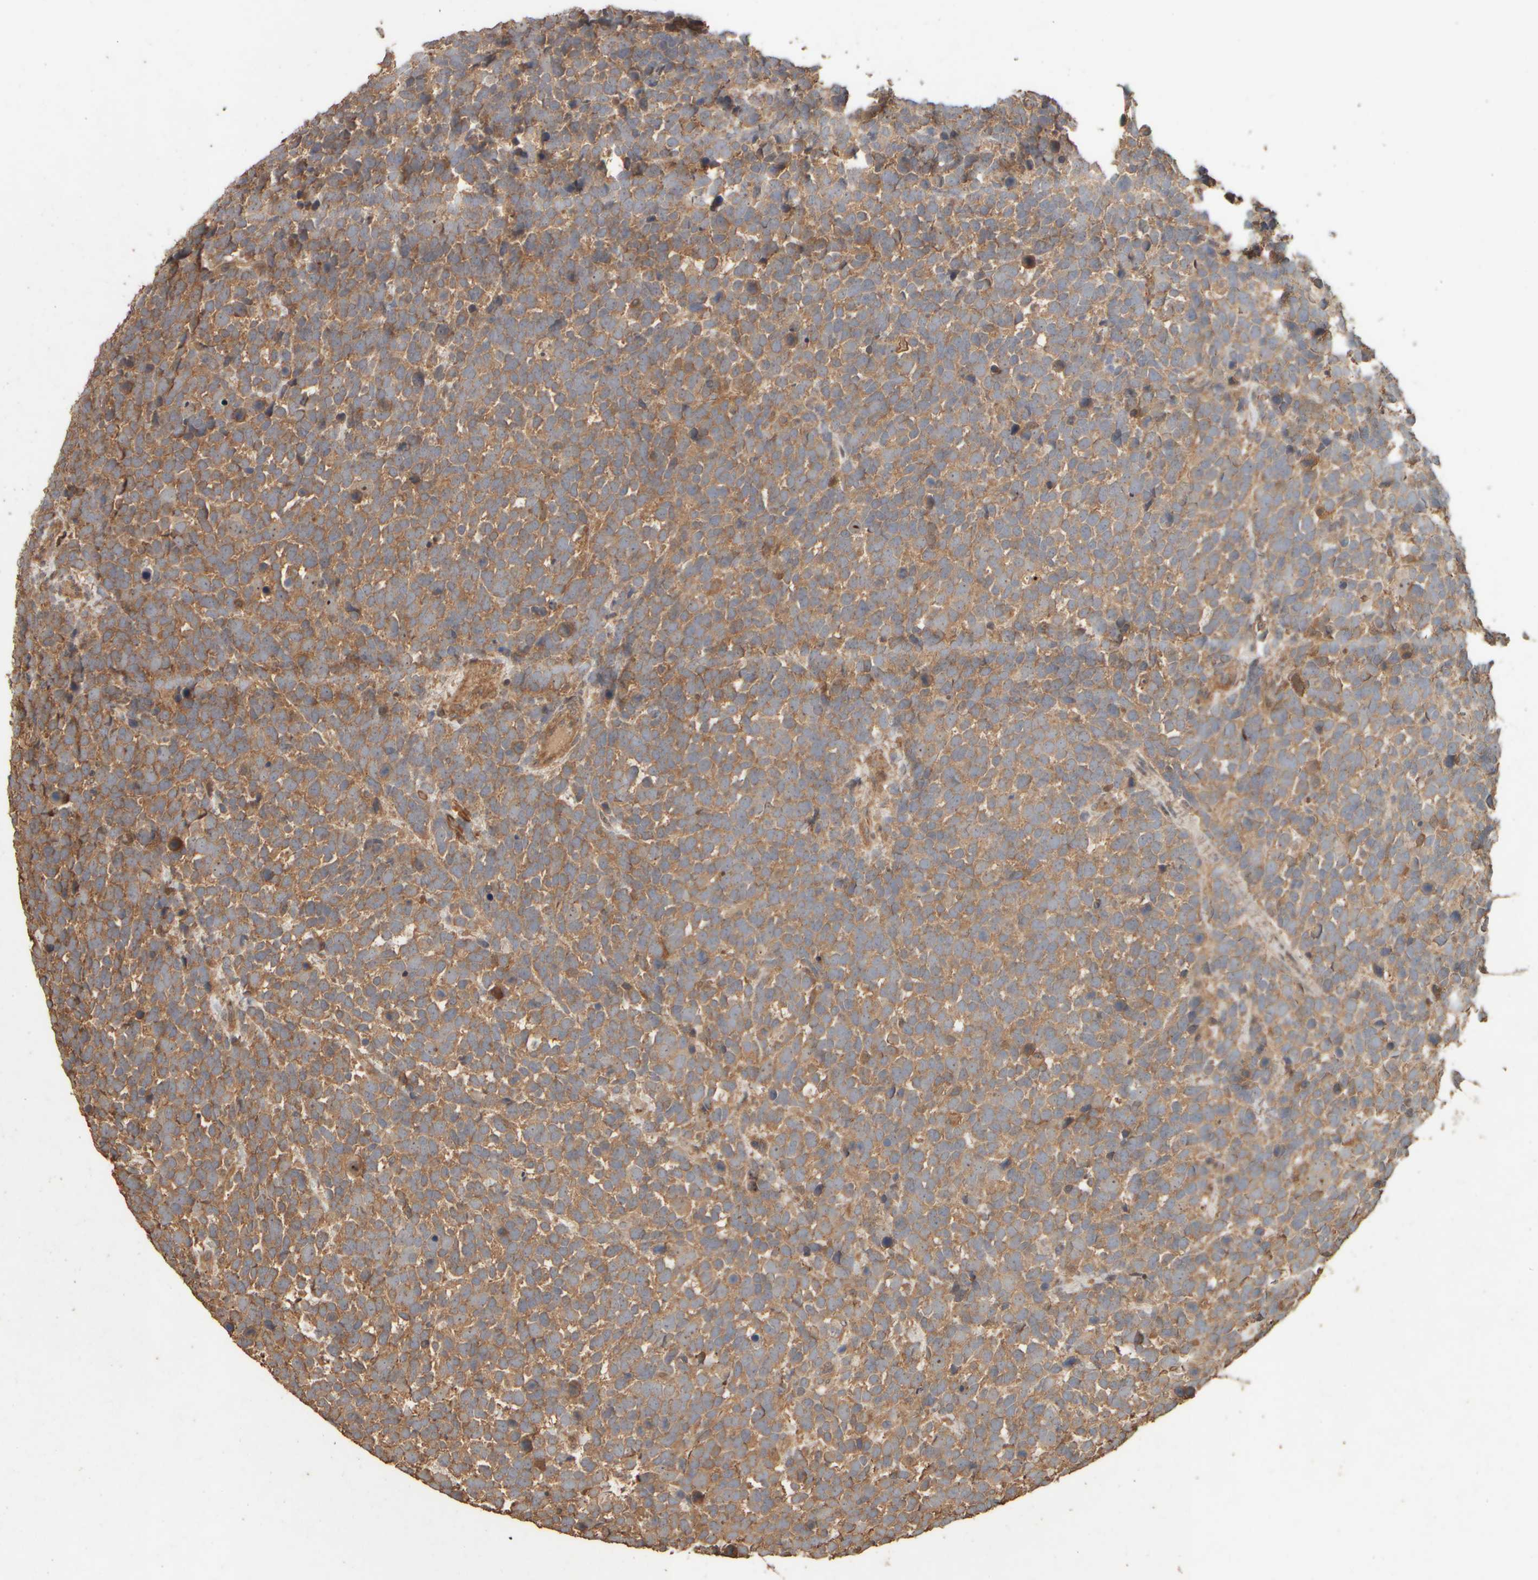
{"staining": {"intensity": "moderate", "quantity": ">75%", "location": "cytoplasmic/membranous"}, "tissue": "urothelial cancer", "cell_type": "Tumor cells", "image_type": "cancer", "snomed": [{"axis": "morphology", "description": "Urothelial carcinoma, High grade"}, {"axis": "topography", "description": "Urinary bladder"}], "caption": "A medium amount of moderate cytoplasmic/membranous expression is appreciated in about >75% of tumor cells in urothelial cancer tissue. (DAB IHC, brown staining for protein, blue staining for nuclei).", "gene": "SPHK1", "patient": {"sex": "female", "age": 82}}